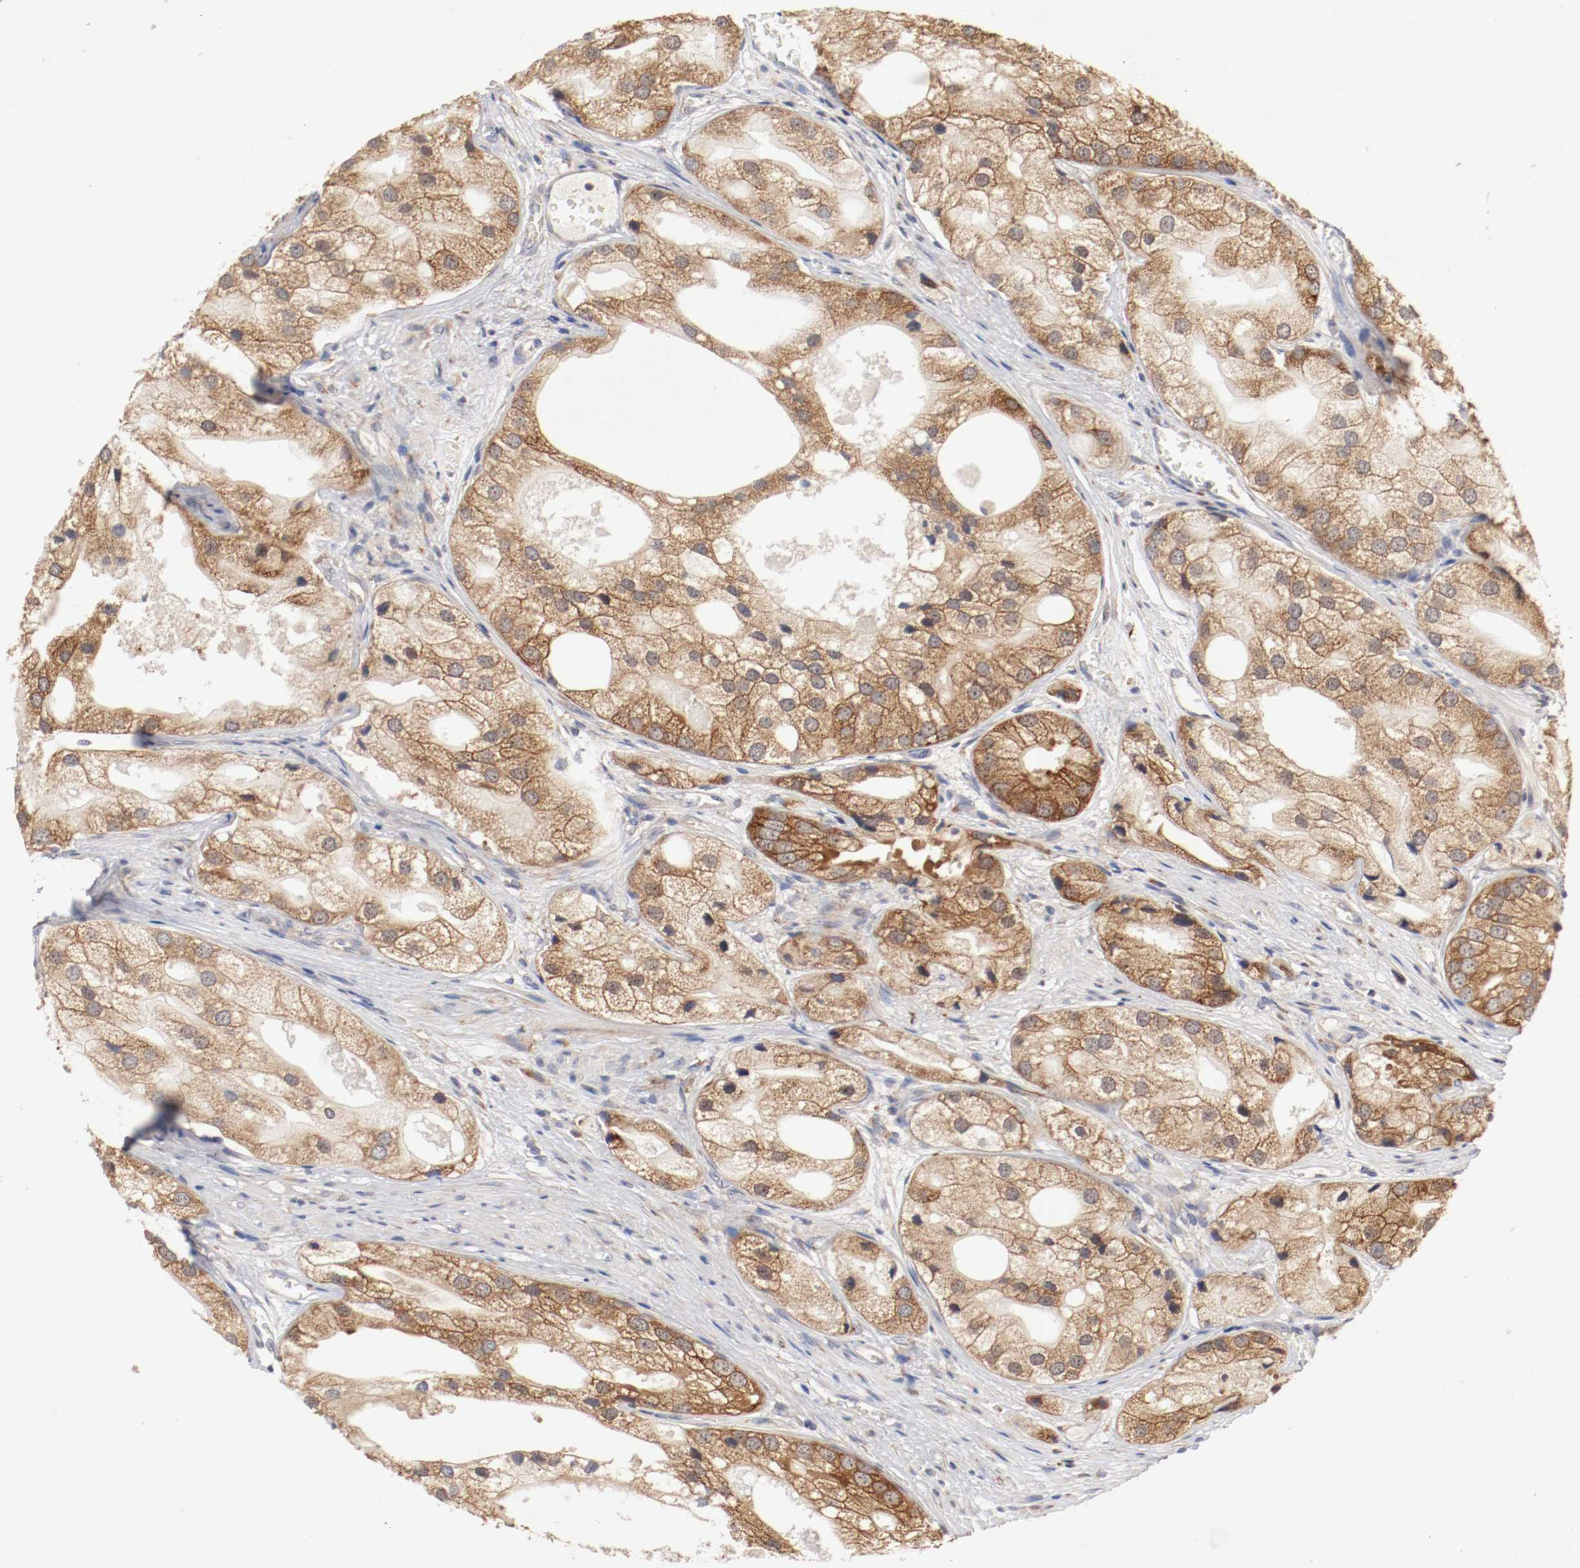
{"staining": {"intensity": "moderate", "quantity": ">75%", "location": "cytoplasmic/membranous"}, "tissue": "prostate cancer", "cell_type": "Tumor cells", "image_type": "cancer", "snomed": [{"axis": "morphology", "description": "Adenocarcinoma, Low grade"}, {"axis": "topography", "description": "Prostate"}], "caption": "Immunohistochemistry (IHC) photomicrograph of adenocarcinoma (low-grade) (prostate) stained for a protein (brown), which reveals medium levels of moderate cytoplasmic/membranous expression in about >75% of tumor cells.", "gene": "FKBP3", "patient": {"sex": "male", "age": 69}}